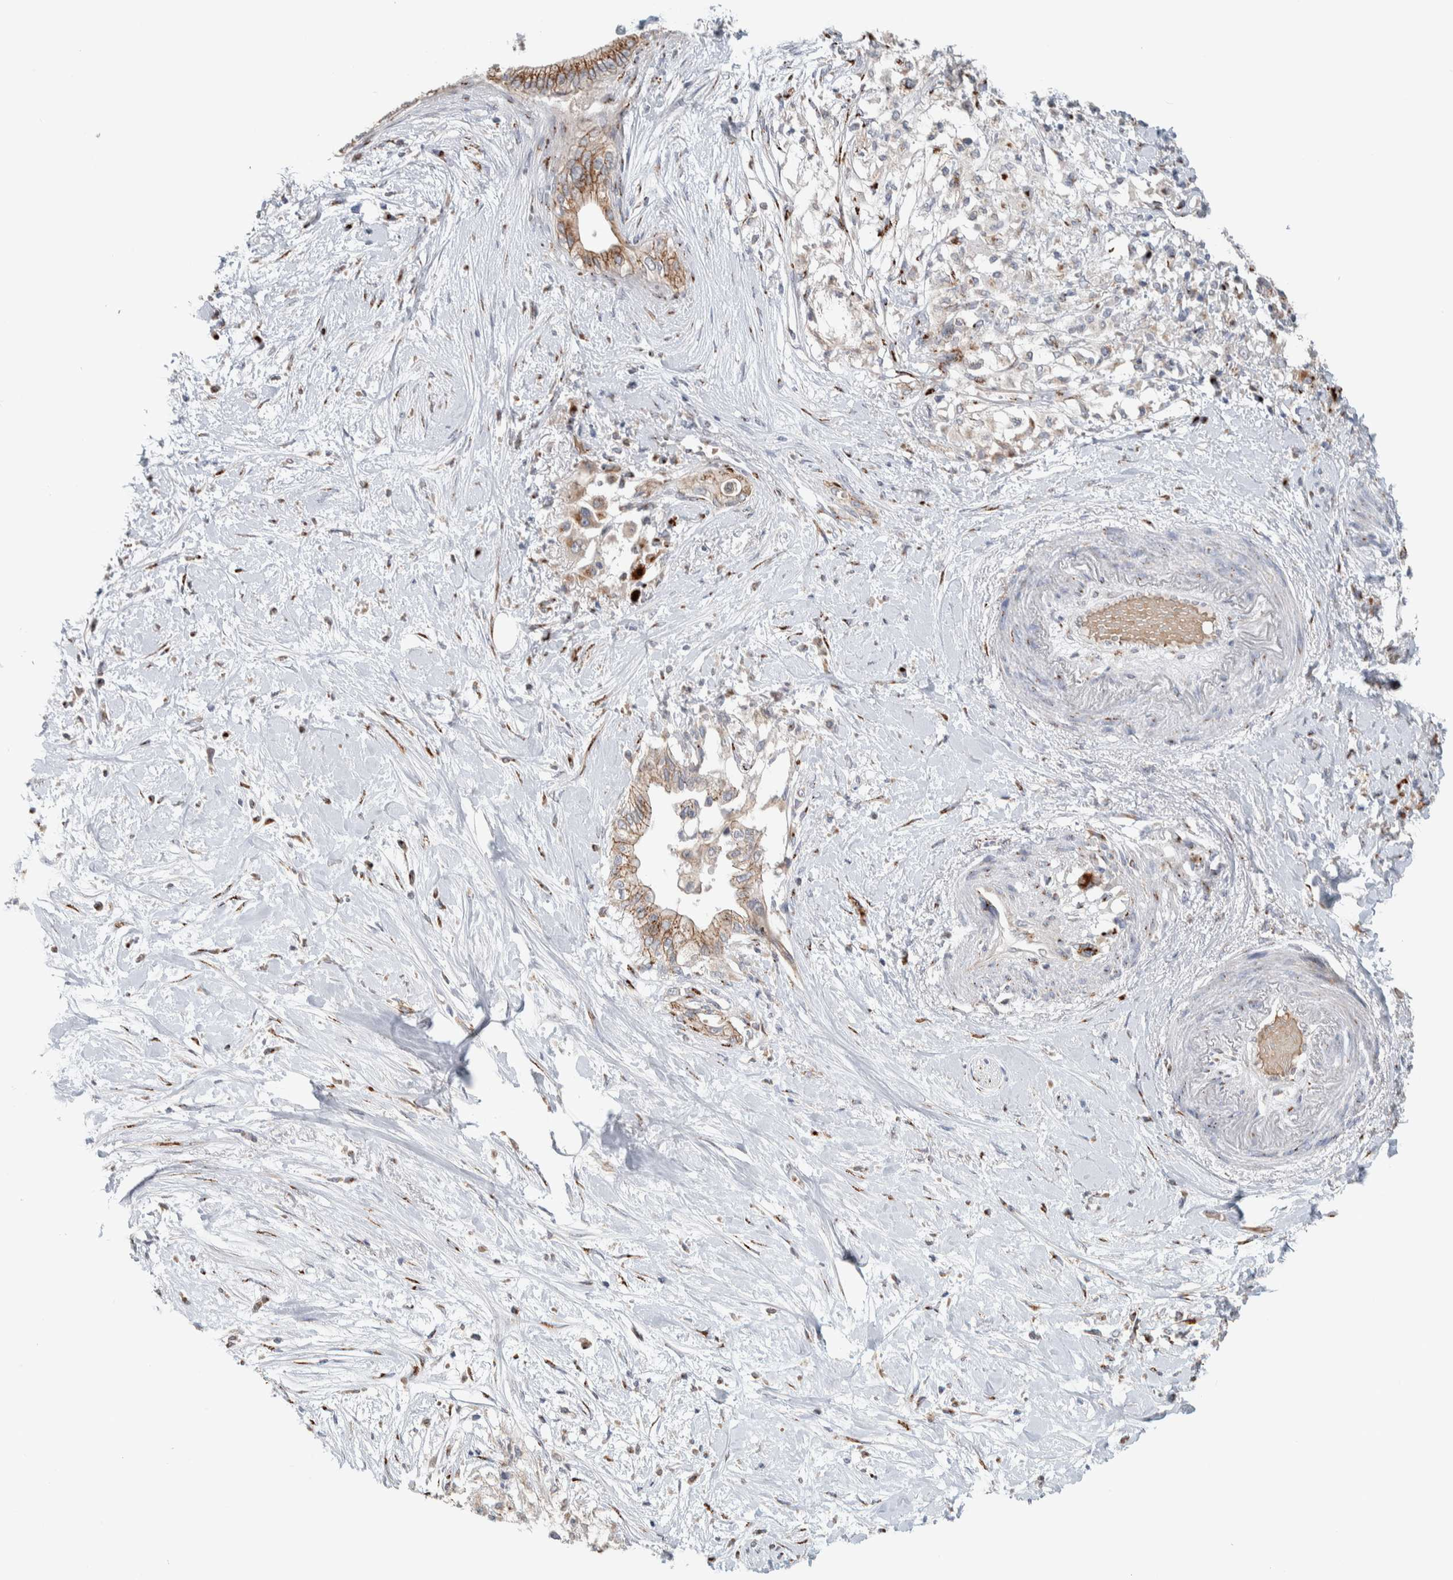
{"staining": {"intensity": "moderate", "quantity": ">75%", "location": "cytoplasmic/membranous"}, "tissue": "pancreatic cancer", "cell_type": "Tumor cells", "image_type": "cancer", "snomed": [{"axis": "morphology", "description": "Normal tissue, NOS"}, {"axis": "morphology", "description": "Adenocarcinoma, NOS"}, {"axis": "topography", "description": "Pancreas"}, {"axis": "topography", "description": "Duodenum"}], "caption": "IHC of pancreatic cancer (adenocarcinoma) shows medium levels of moderate cytoplasmic/membranous staining in approximately >75% of tumor cells. The staining is performed using DAB (3,3'-diaminobenzidine) brown chromogen to label protein expression. The nuclei are counter-stained blue using hematoxylin.", "gene": "SLC38A10", "patient": {"sex": "female", "age": 60}}